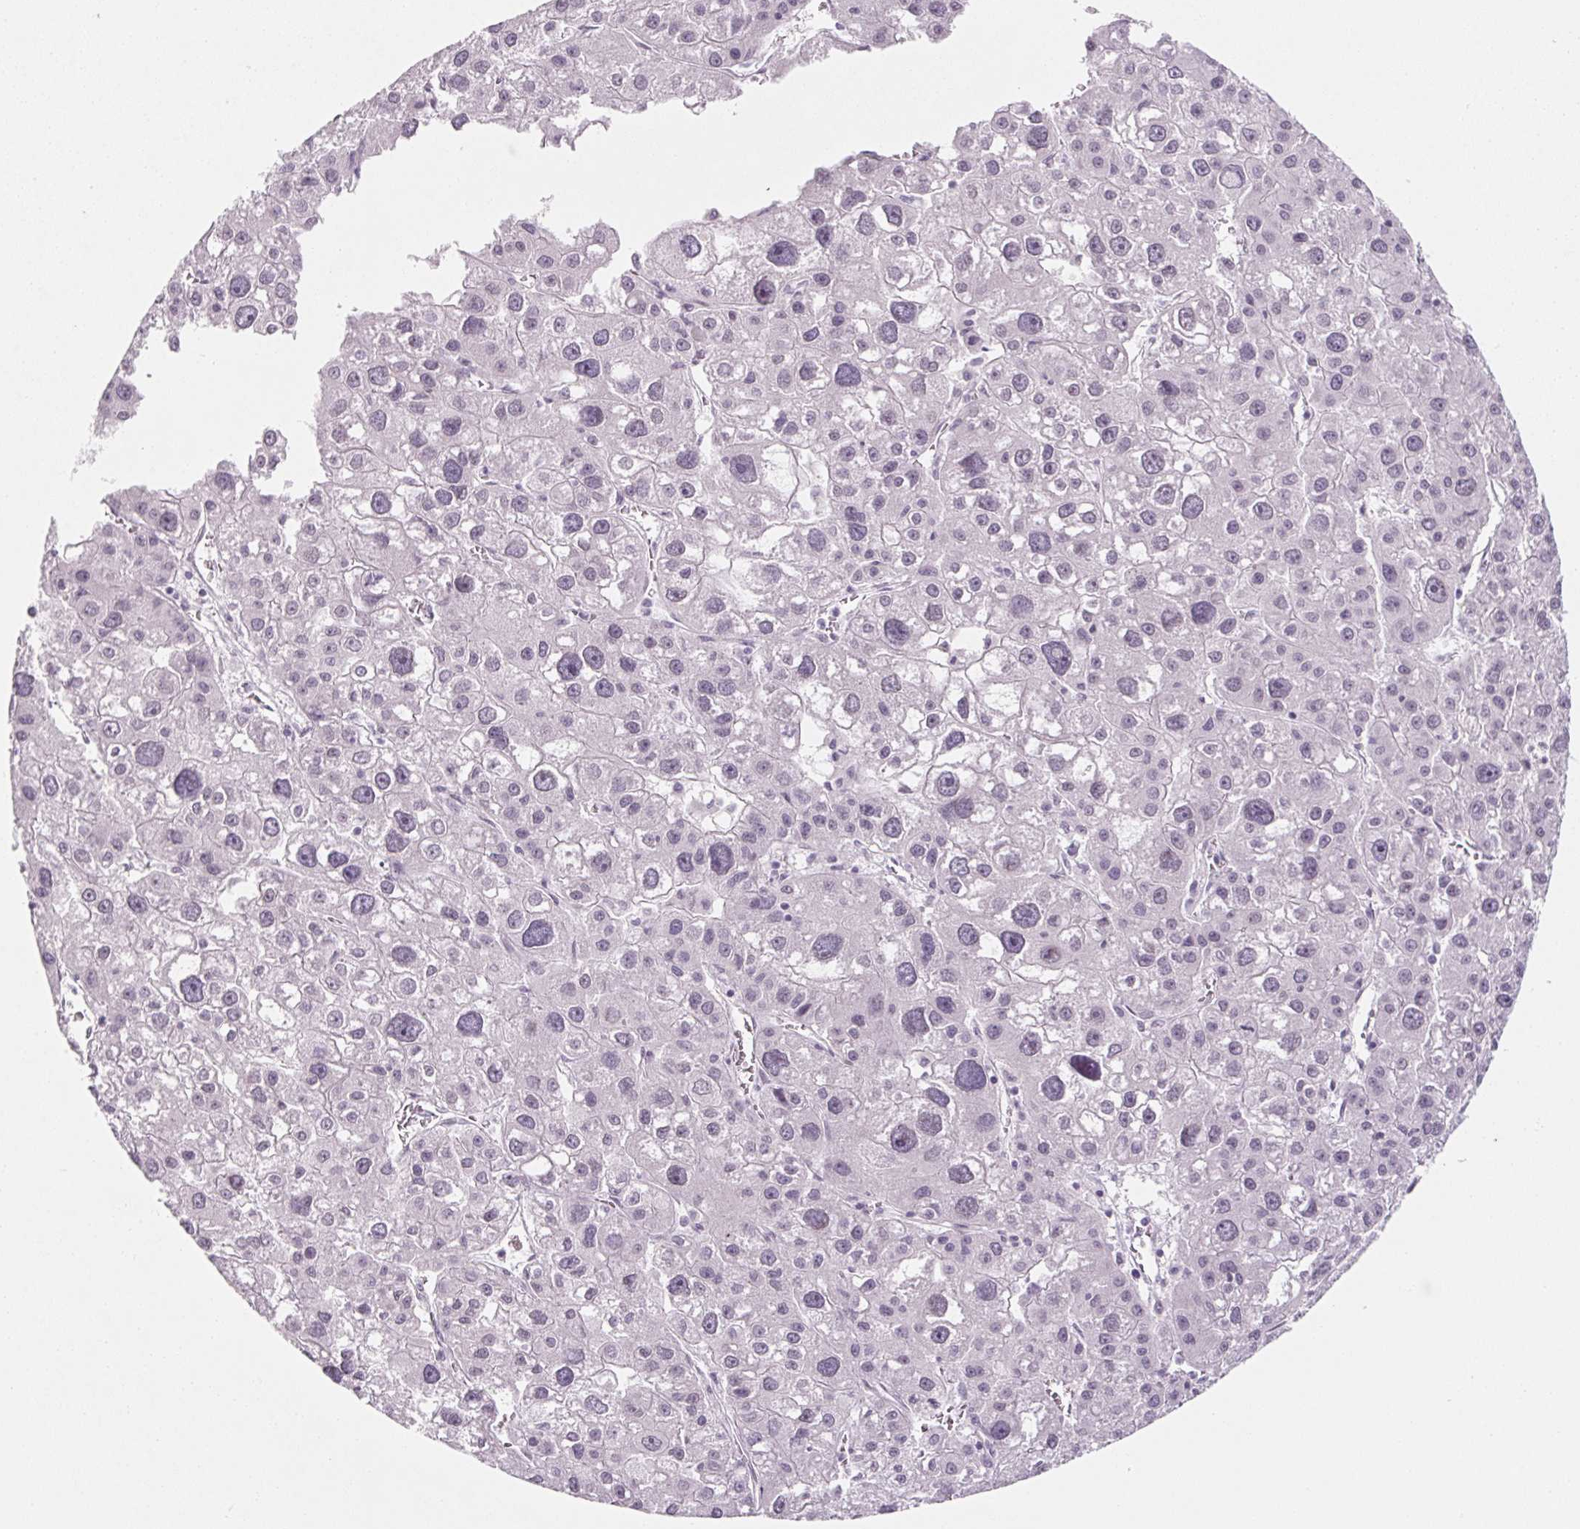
{"staining": {"intensity": "negative", "quantity": "none", "location": "none"}, "tissue": "liver cancer", "cell_type": "Tumor cells", "image_type": "cancer", "snomed": [{"axis": "morphology", "description": "Carcinoma, Hepatocellular, NOS"}, {"axis": "topography", "description": "Liver"}], "caption": "Liver cancer stained for a protein using IHC reveals no expression tumor cells.", "gene": "KCNQ2", "patient": {"sex": "male", "age": 73}}